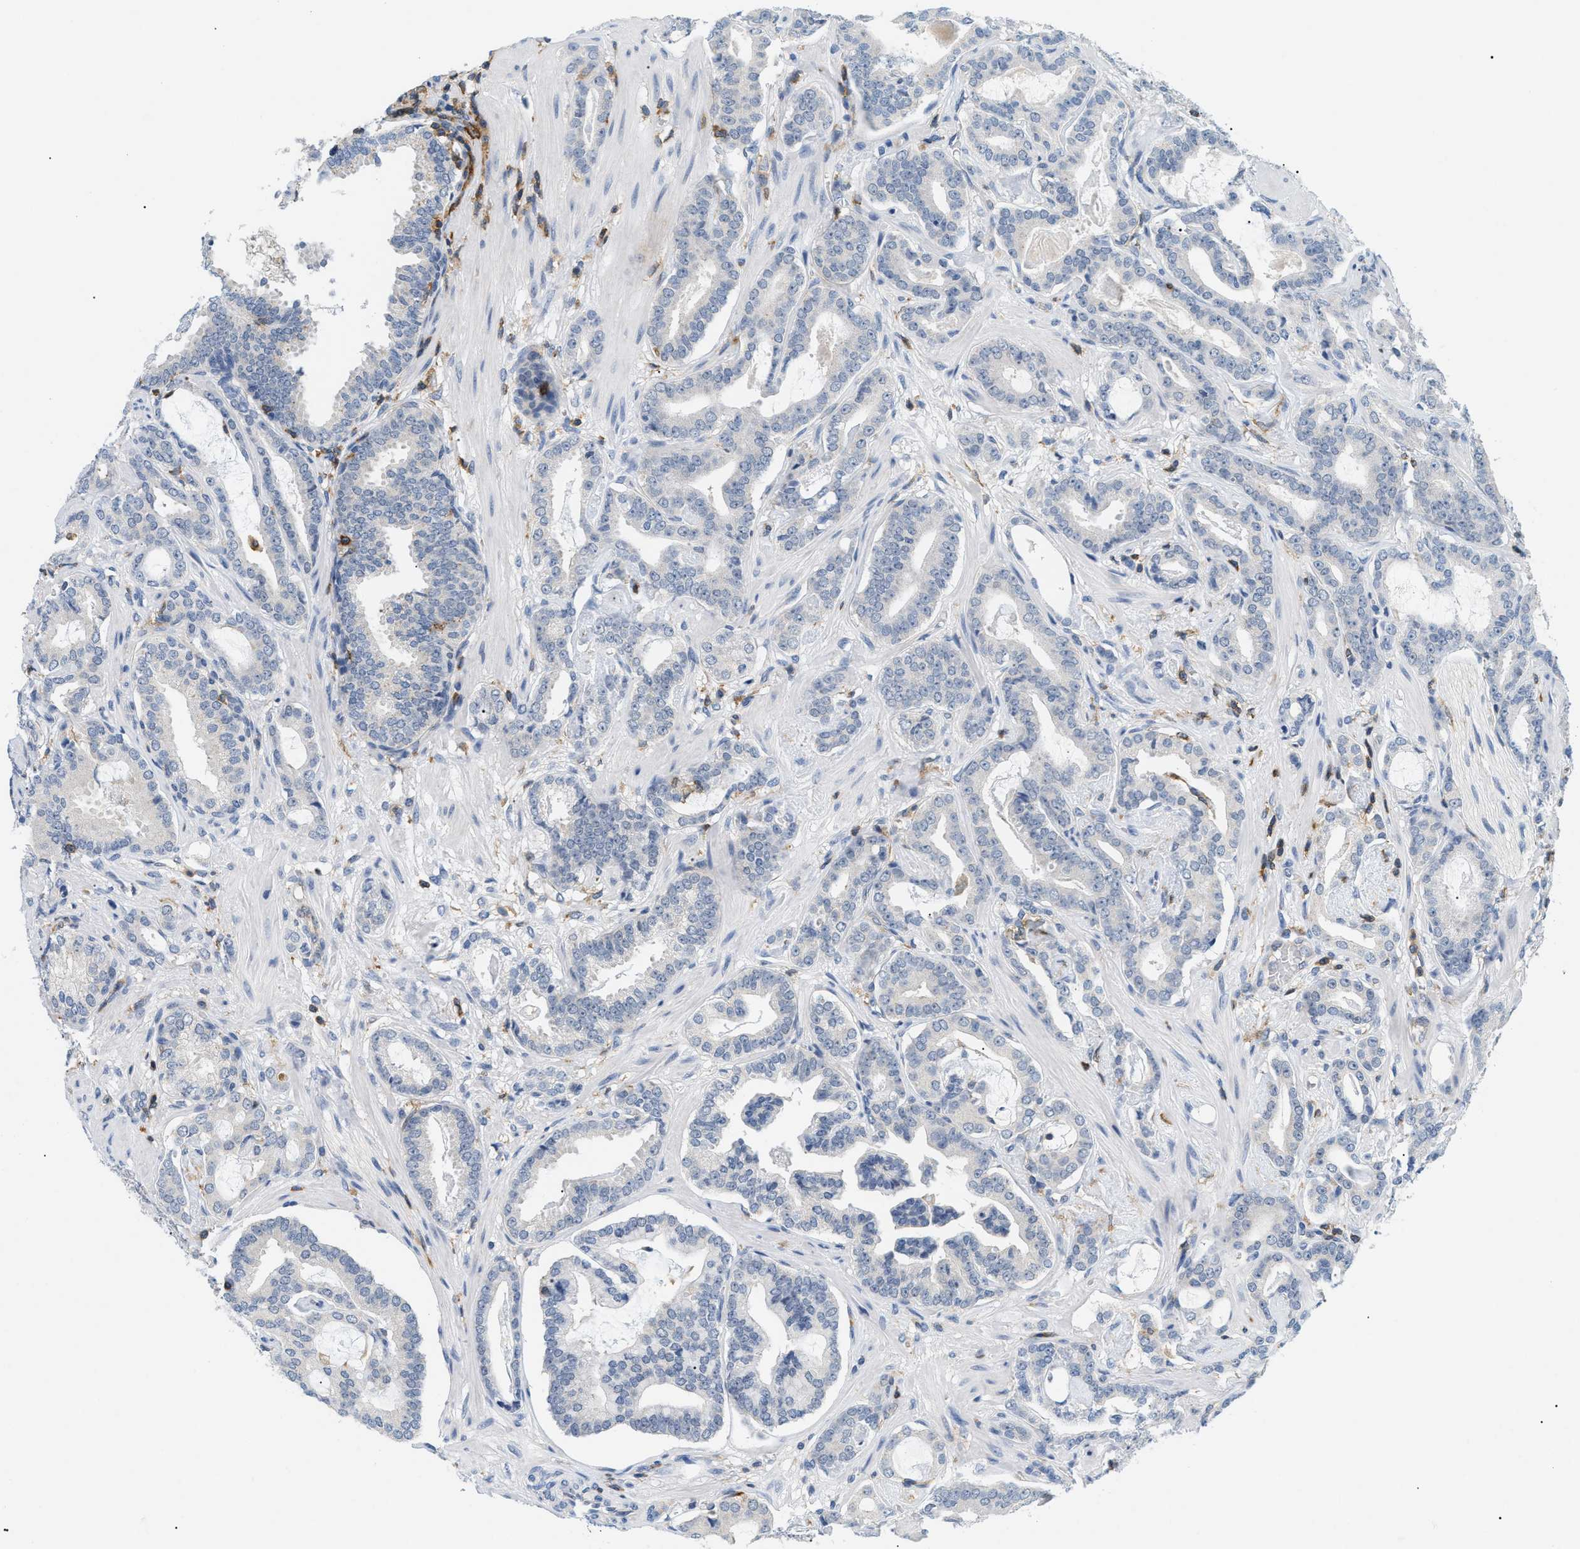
{"staining": {"intensity": "negative", "quantity": "none", "location": "none"}, "tissue": "prostate cancer", "cell_type": "Tumor cells", "image_type": "cancer", "snomed": [{"axis": "morphology", "description": "Adenocarcinoma, Low grade"}, {"axis": "topography", "description": "Prostate"}], "caption": "Prostate adenocarcinoma (low-grade) stained for a protein using immunohistochemistry demonstrates no staining tumor cells.", "gene": "INPP5D", "patient": {"sex": "male", "age": 53}}